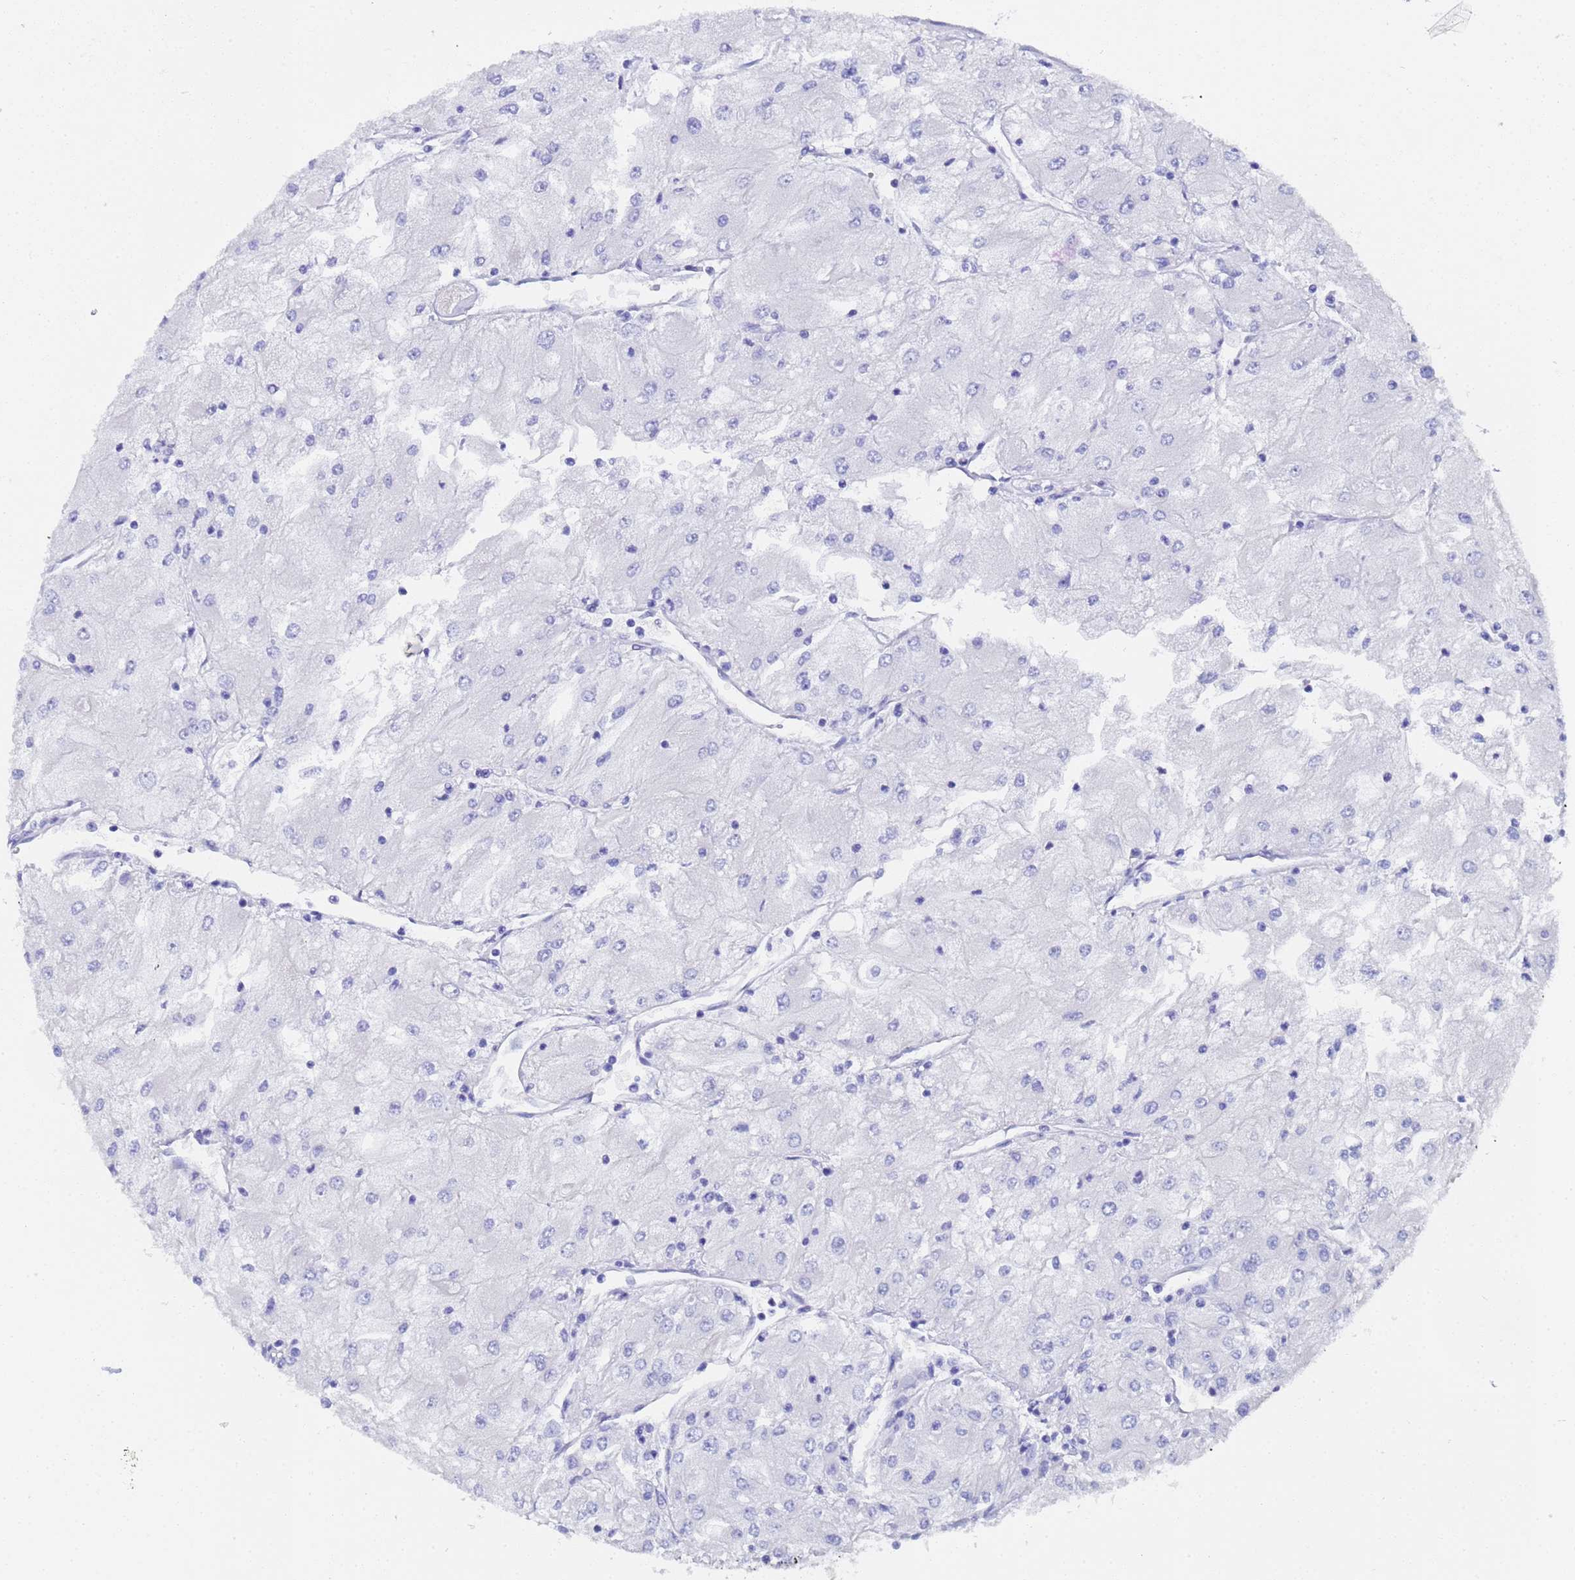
{"staining": {"intensity": "negative", "quantity": "none", "location": "none"}, "tissue": "renal cancer", "cell_type": "Tumor cells", "image_type": "cancer", "snomed": [{"axis": "morphology", "description": "Adenocarcinoma, NOS"}, {"axis": "topography", "description": "Kidney"}], "caption": "This image is of renal adenocarcinoma stained with immunohistochemistry to label a protein in brown with the nuclei are counter-stained blue. There is no positivity in tumor cells. (DAB immunohistochemistry, high magnification).", "gene": "TUBB1", "patient": {"sex": "male", "age": 80}}